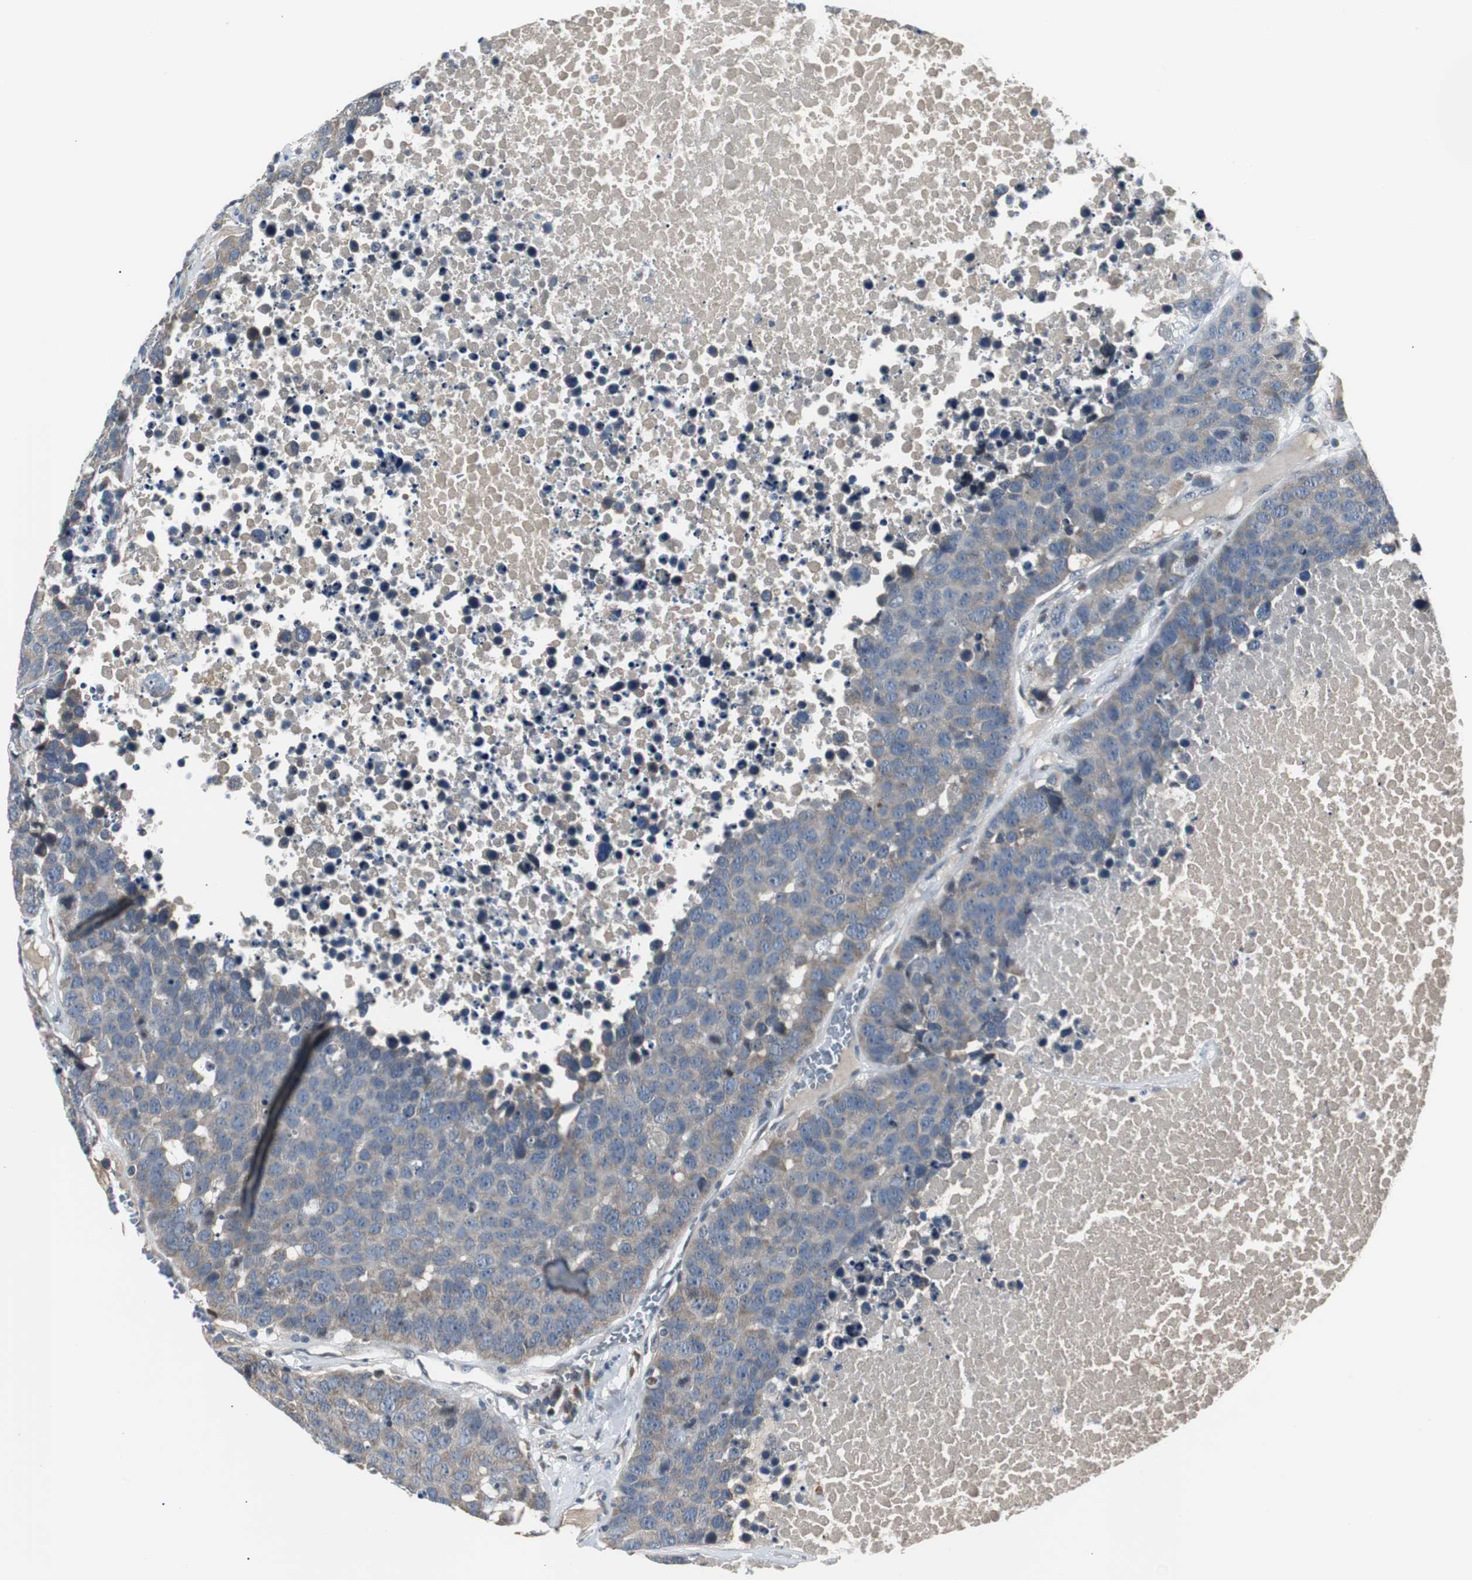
{"staining": {"intensity": "weak", "quantity": ">75%", "location": "cytoplasmic/membranous"}, "tissue": "carcinoid", "cell_type": "Tumor cells", "image_type": "cancer", "snomed": [{"axis": "morphology", "description": "Carcinoid, malignant, NOS"}, {"axis": "topography", "description": "Lung"}], "caption": "The immunohistochemical stain shows weak cytoplasmic/membranous expression in tumor cells of malignant carcinoid tissue.", "gene": "ZMPSTE24", "patient": {"sex": "male", "age": 60}}